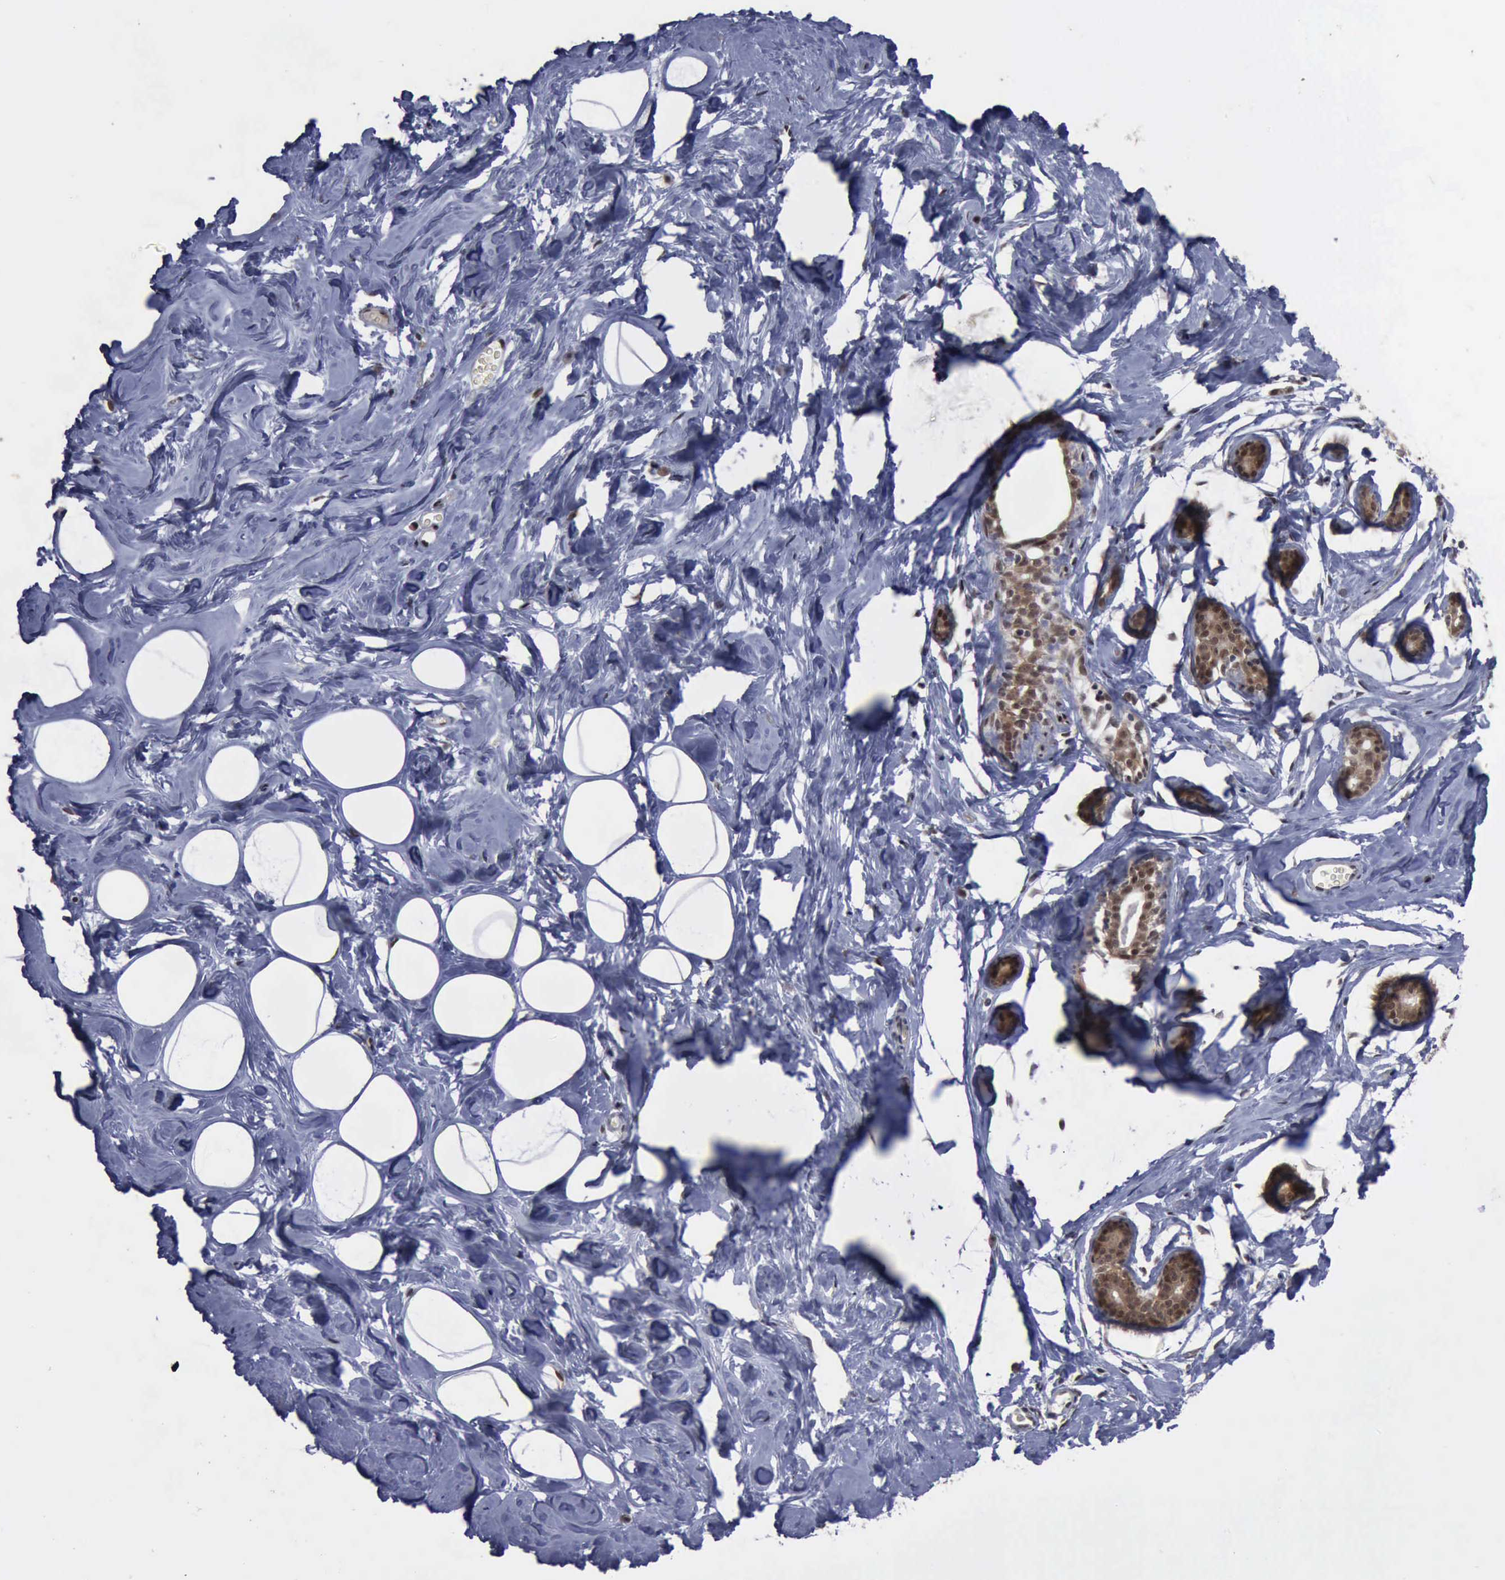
{"staining": {"intensity": "negative", "quantity": "none", "location": "none"}, "tissue": "breast", "cell_type": "Adipocytes", "image_type": "normal", "snomed": [{"axis": "morphology", "description": "Normal tissue, NOS"}, {"axis": "morphology", "description": "Fibrosis, NOS"}, {"axis": "topography", "description": "Breast"}], "caption": "DAB (3,3'-diaminobenzidine) immunohistochemical staining of benign breast displays no significant positivity in adipocytes.", "gene": "RTCB", "patient": {"sex": "female", "age": 39}}